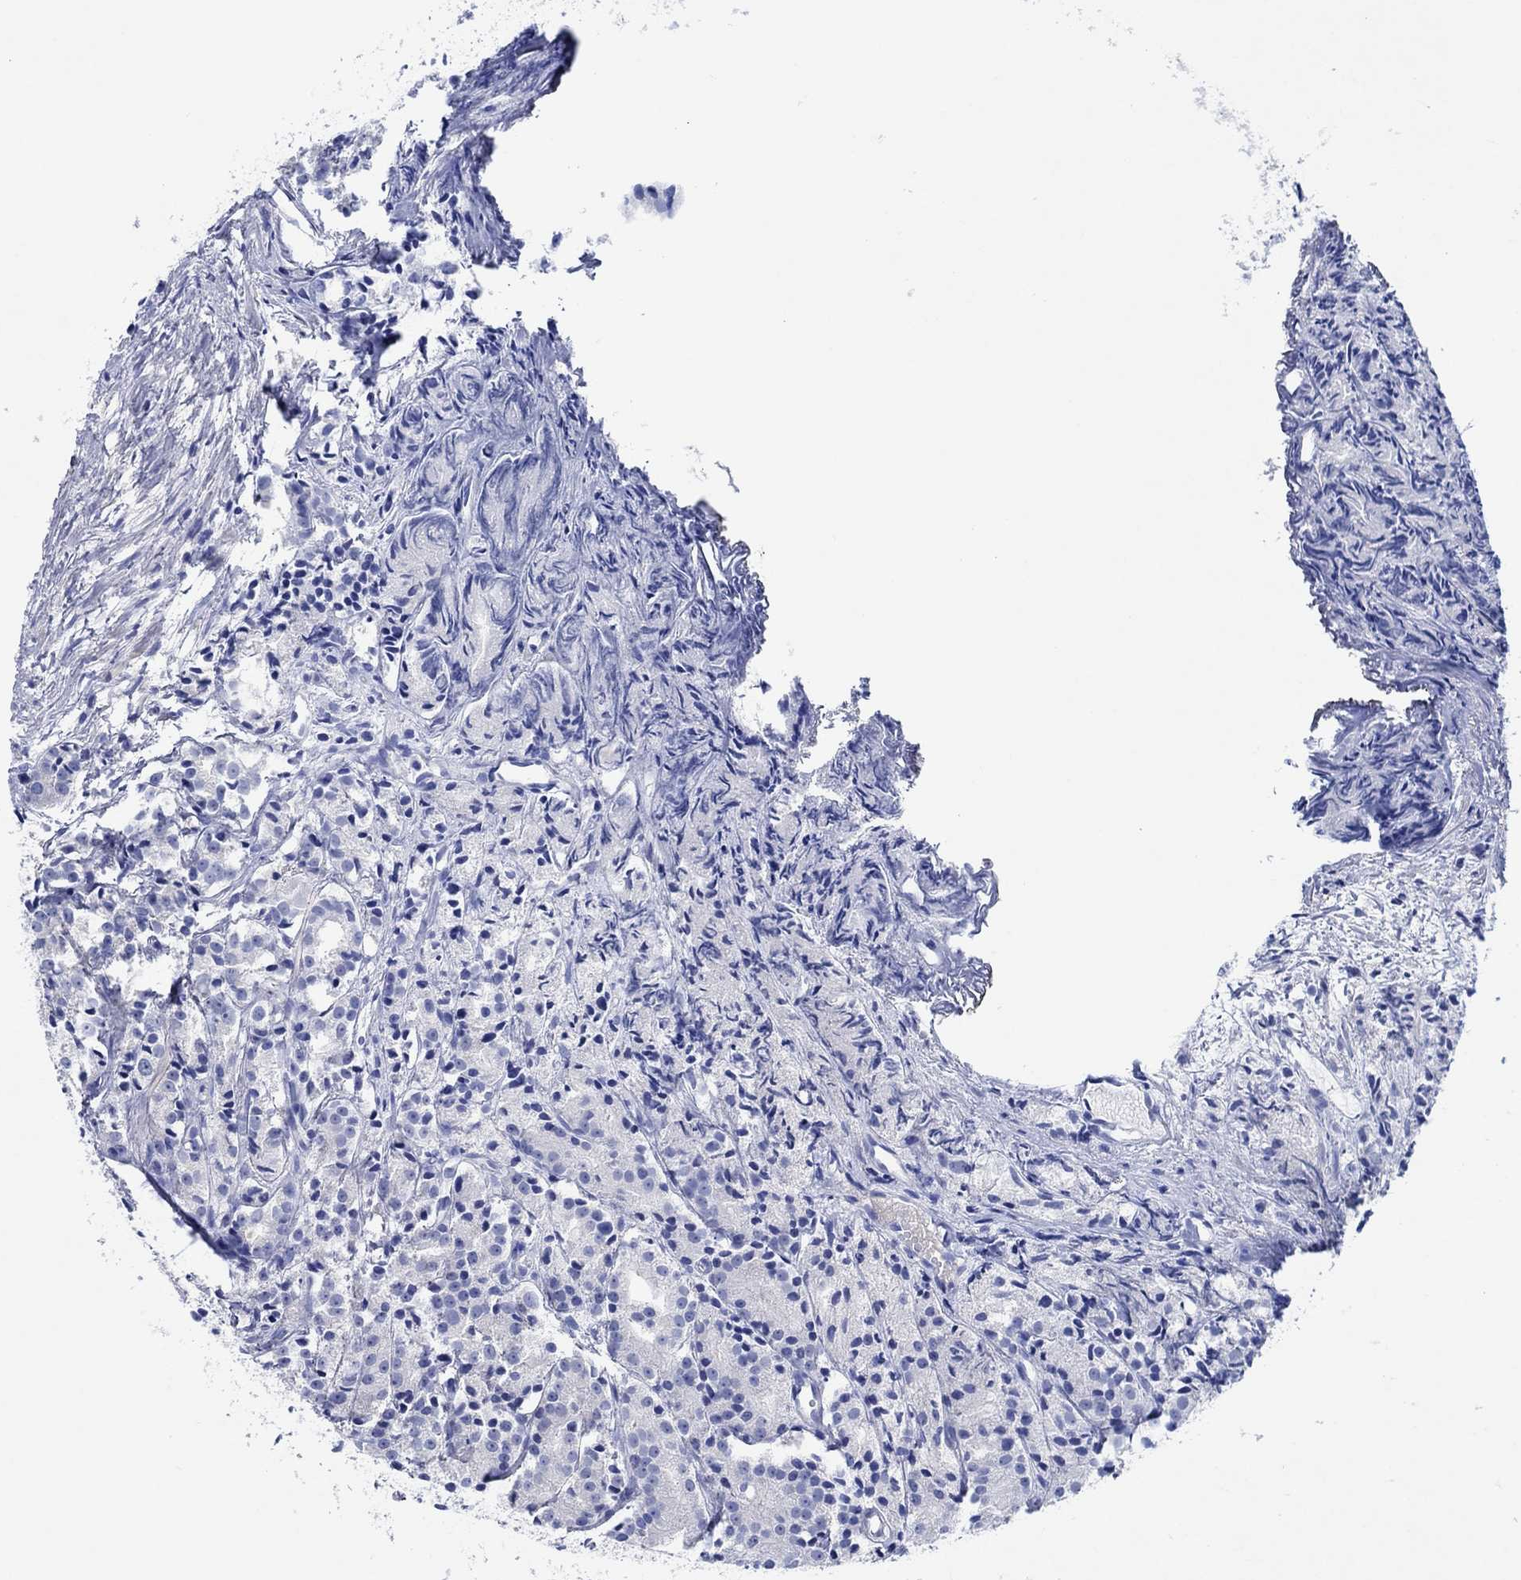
{"staining": {"intensity": "negative", "quantity": "none", "location": "none"}, "tissue": "prostate cancer", "cell_type": "Tumor cells", "image_type": "cancer", "snomed": [{"axis": "morphology", "description": "Adenocarcinoma, Medium grade"}, {"axis": "topography", "description": "Prostate"}], "caption": "An IHC micrograph of prostate adenocarcinoma (medium-grade) is shown. There is no staining in tumor cells of prostate adenocarcinoma (medium-grade).", "gene": "CPNE6", "patient": {"sex": "male", "age": 74}}